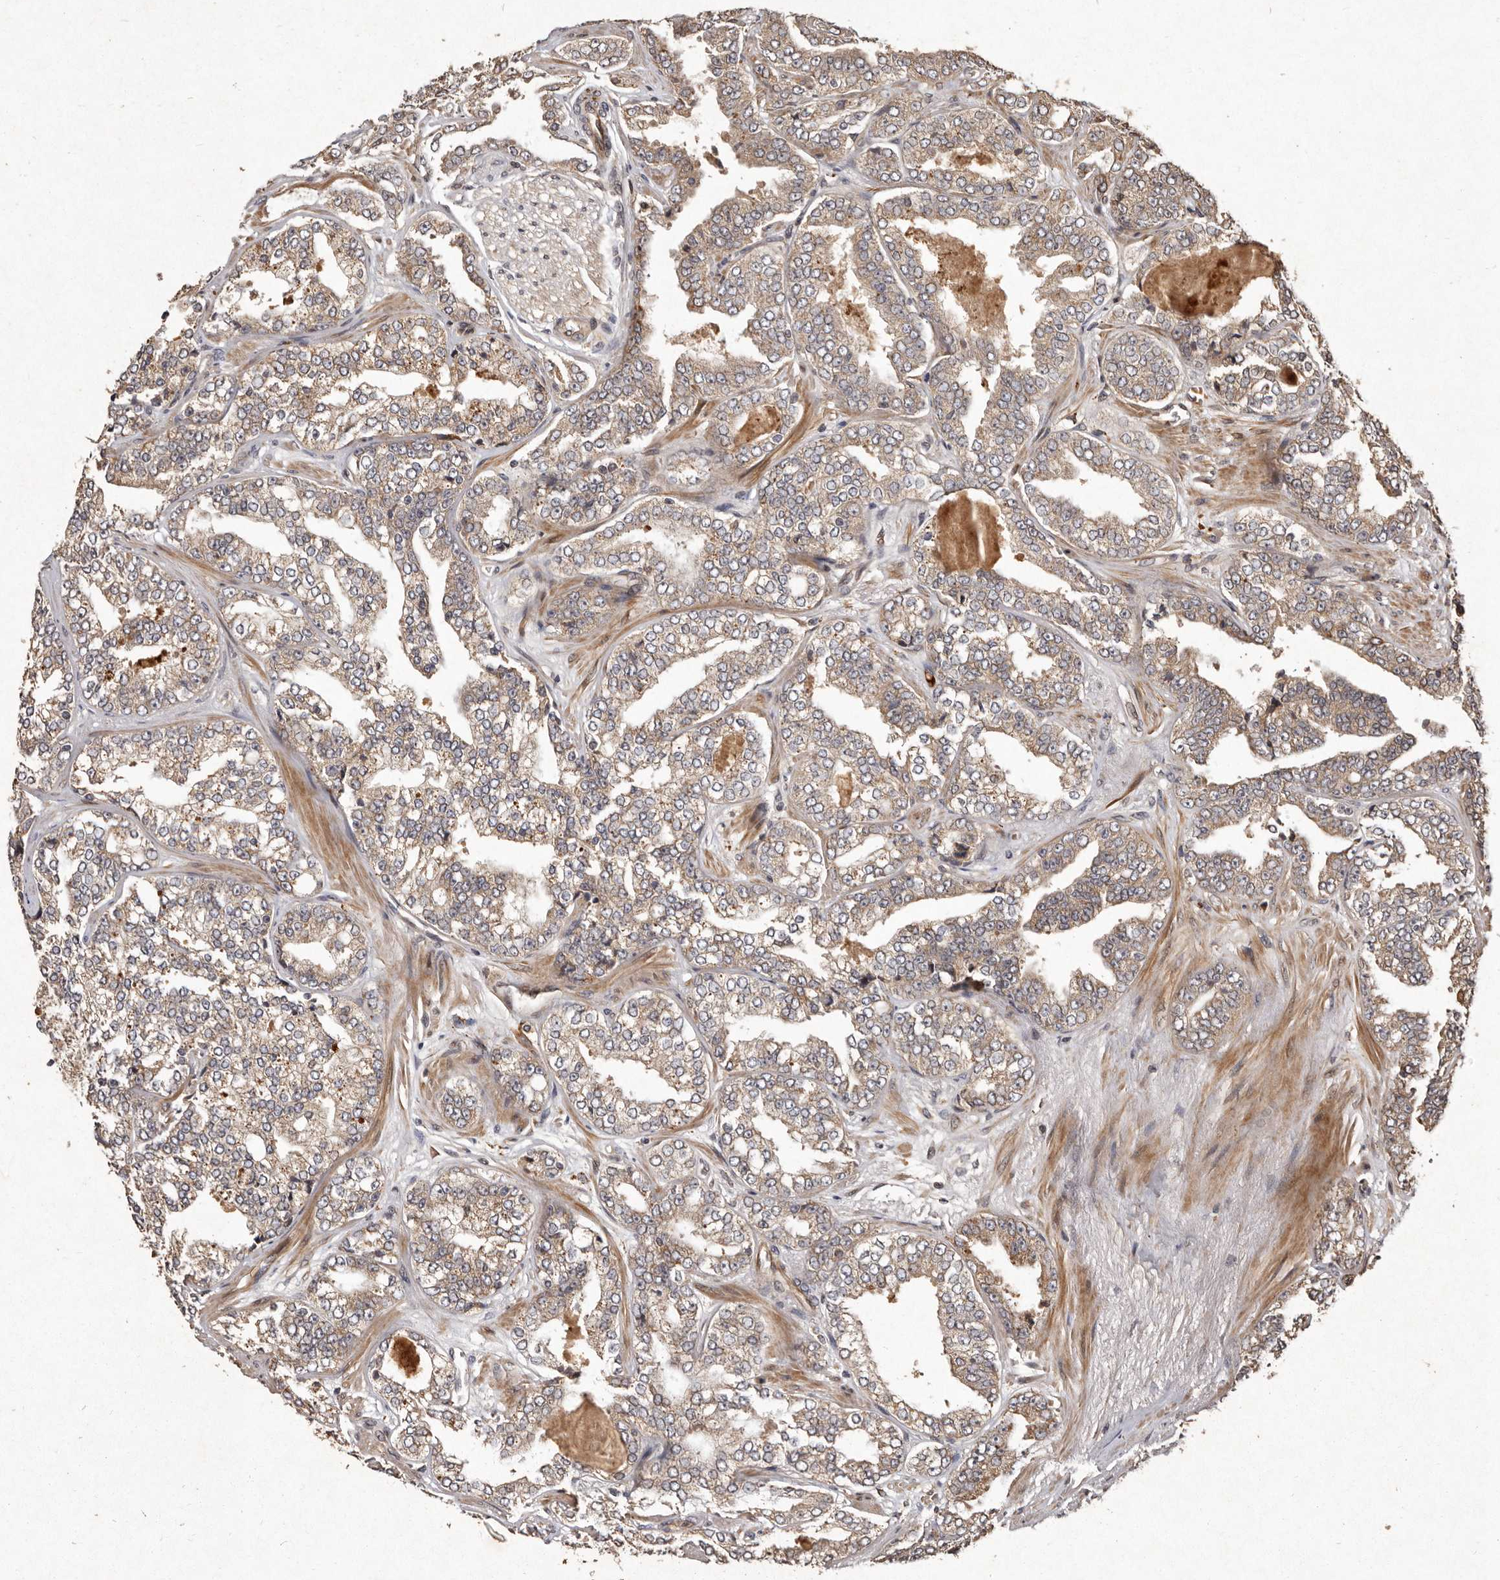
{"staining": {"intensity": "weak", "quantity": ">75%", "location": "cytoplasmic/membranous"}, "tissue": "prostate cancer", "cell_type": "Tumor cells", "image_type": "cancer", "snomed": [{"axis": "morphology", "description": "Adenocarcinoma, High grade"}, {"axis": "topography", "description": "Prostate"}], "caption": "There is low levels of weak cytoplasmic/membranous expression in tumor cells of prostate cancer, as demonstrated by immunohistochemical staining (brown color).", "gene": "SEMA3A", "patient": {"sex": "male", "age": 71}}